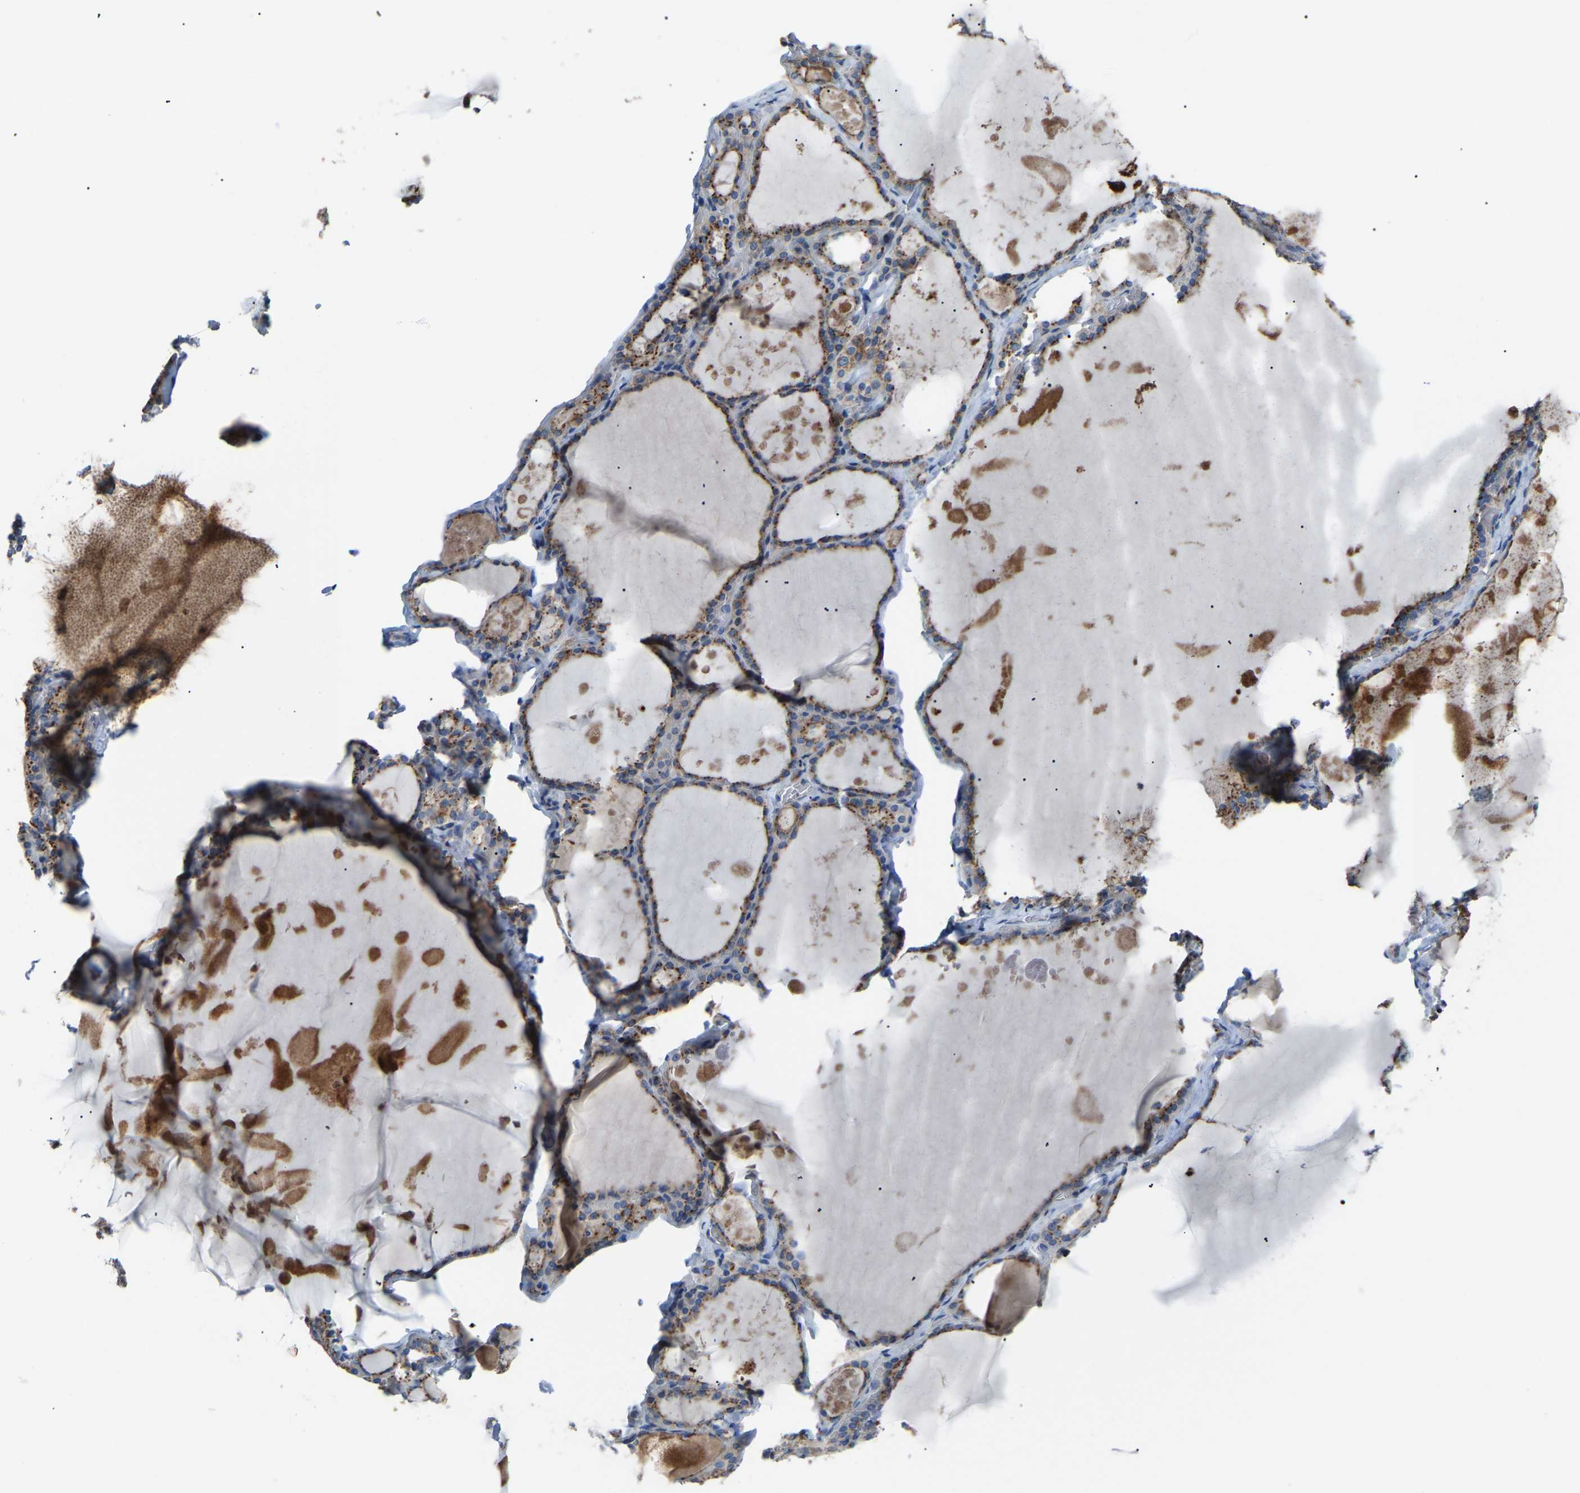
{"staining": {"intensity": "moderate", "quantity": ">75%", "location": "cytoplasmic/membranous"}, "tissue": "thyroid gland", "cell_type": "Glandular cells", "image_type": "normal", "snomed": [{"axis": "morphology", "description": "Normal tissue, NOS"}, {"axis": "topography", "description": "Thyroid gland"}], "caption": "Glandular cells demonstrate moderate cytoplasmic/membranous staining in about >75% of cells in normal thyroid gland.", "gene": "CANT1", "patient": {"sex": "male", "age": 56}}